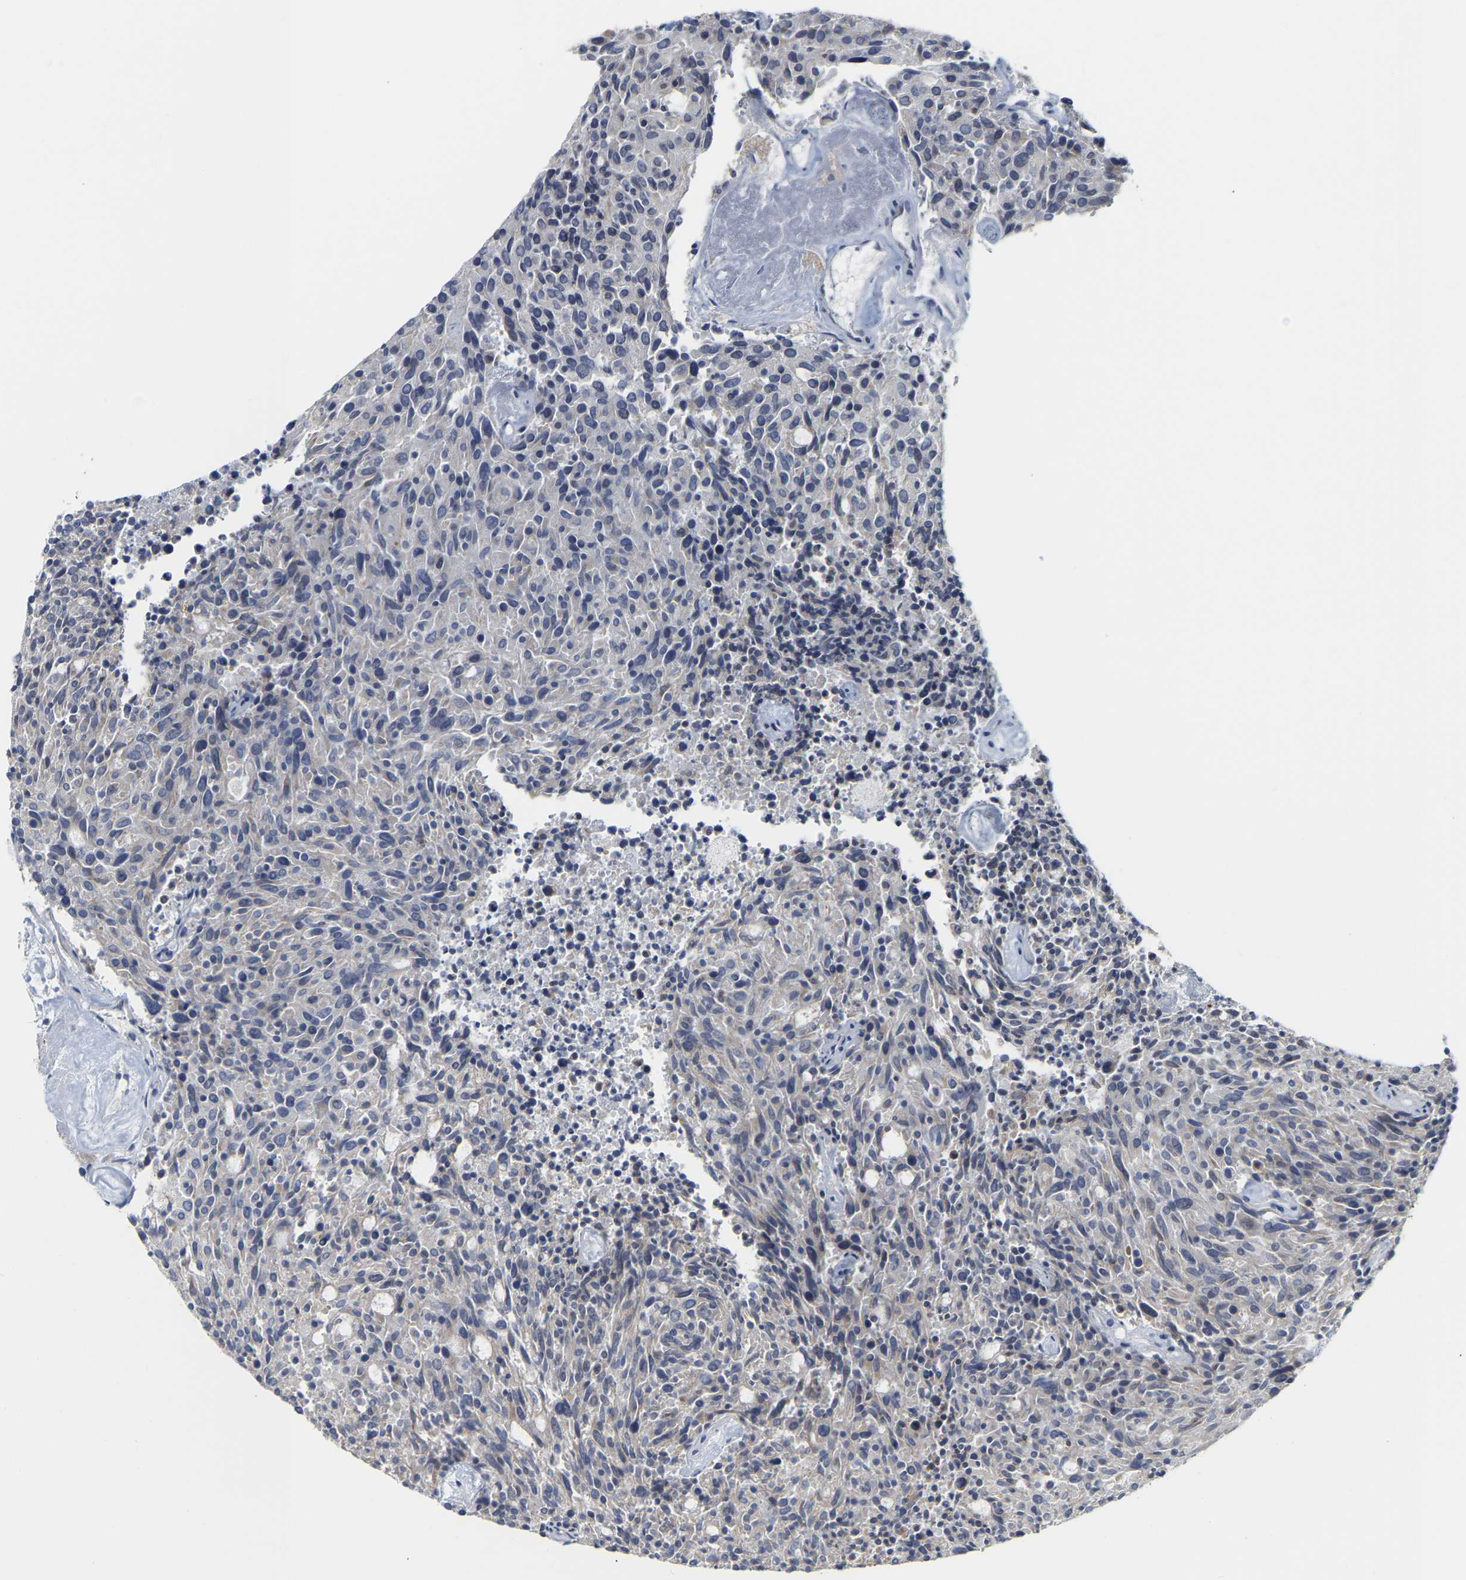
{"staining": {"intensity": "negative", "quantity": "none", "location": "none"}, "tissue": "carcinoid", "cell_type": "Tumor cells", "image_type": "cancer", "snomed": [{"axis": "morphology", "description": "Carcinoid, malignant, NOS"}, {"axis": "topography", "description": "Pancreas"}], "caption": "IHC of carcinoid reveals no expression in tumor cells. (Stains: DAB (3,3'-diaminobenzidine) IHC with hematoxylin counter stain, Microscopy: brightfield microscopy at high magnification).", "gene": "KRT76", "patient": {"sex": "female", "age": 54}}